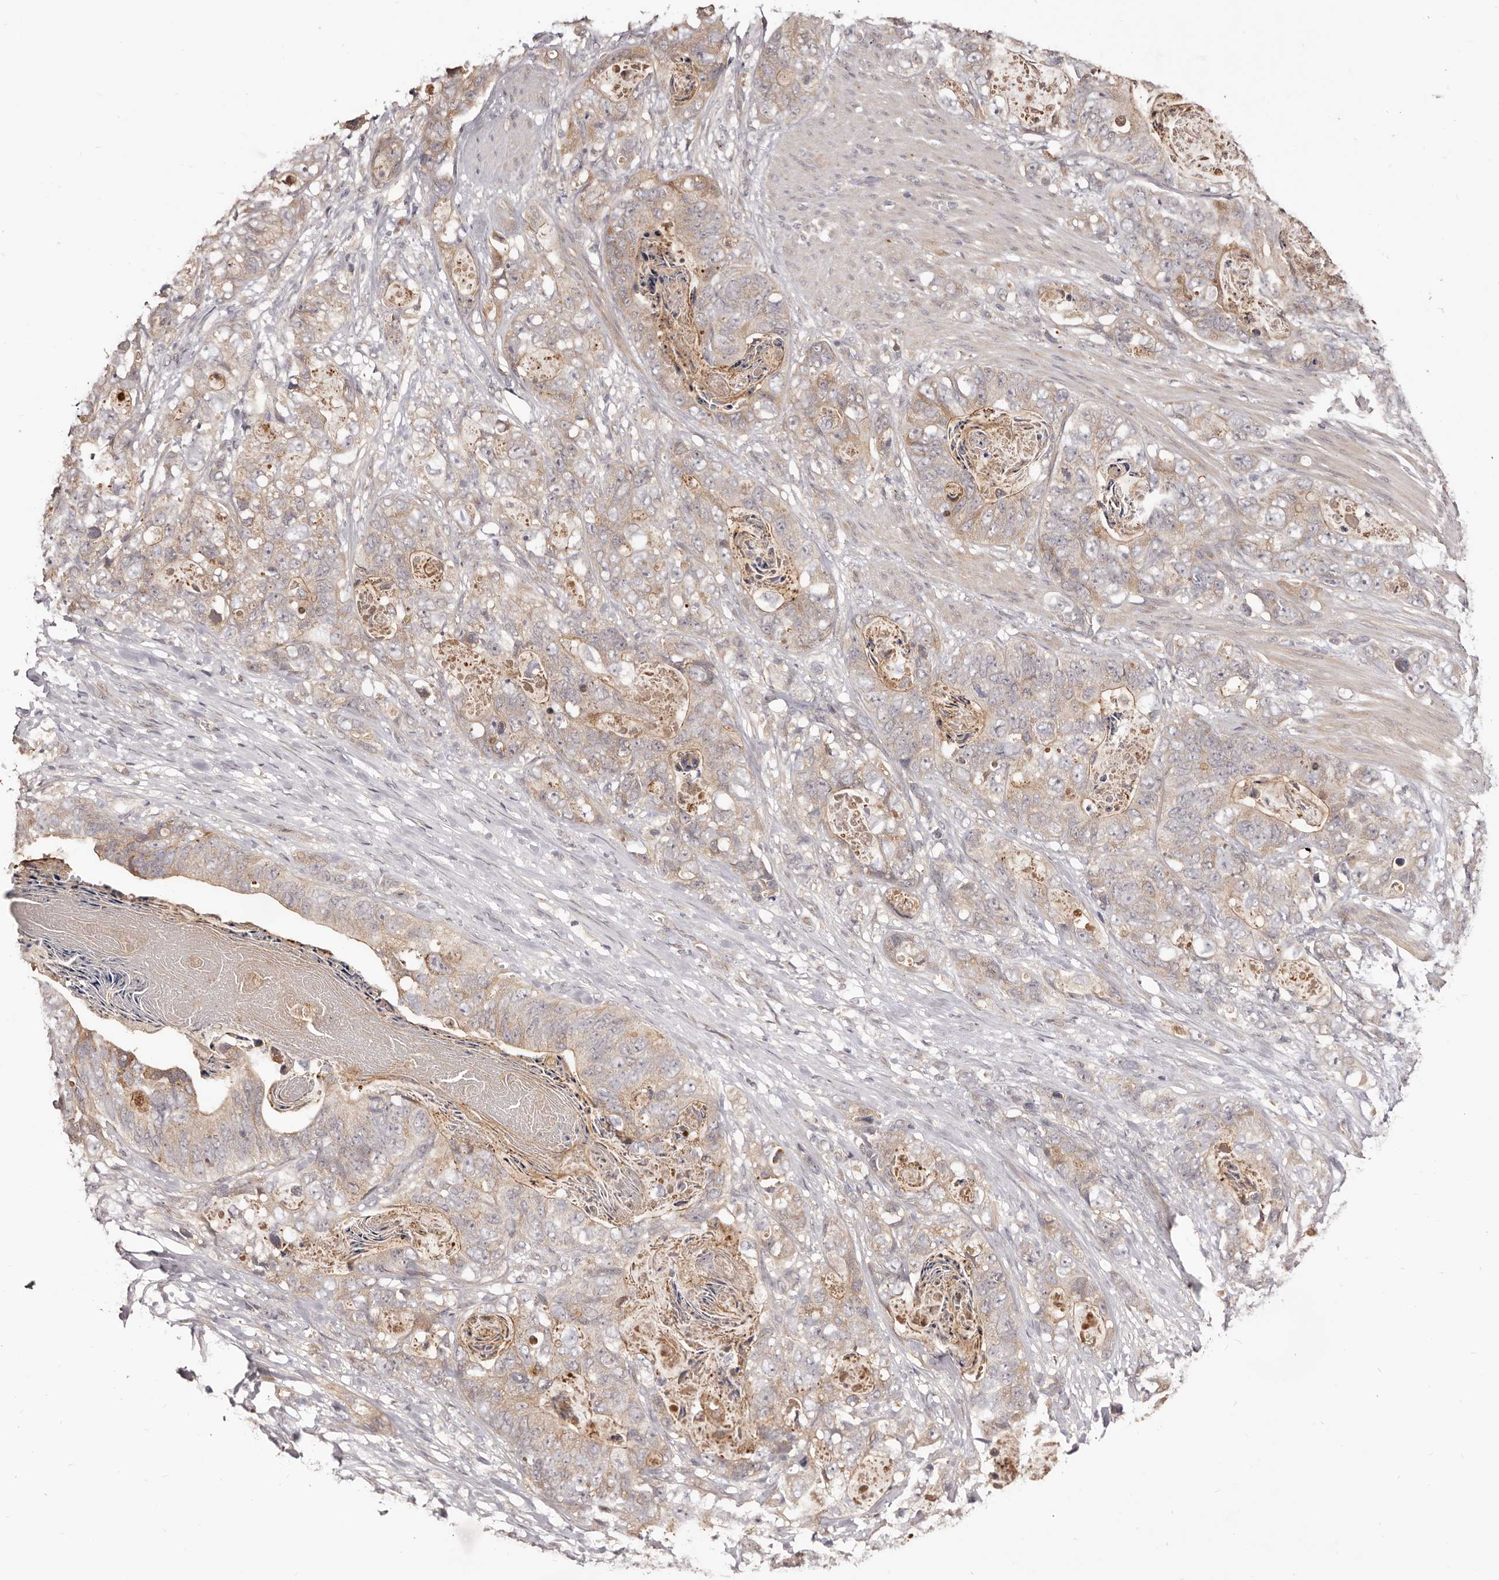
{"staining": {"intensity": "weak", "quantity": "25%-75%", "location": "cytoplasmic/membranous"}, "tissue": "stomach cancer", "cell_type": "Tumor cells", "image_type": "cancer", "snomed": [{"axis": "morphology", "description": "Normal tissue, NOS"}, {"axis": "morphology", "description": "Adenocarcinoma, NOS"}, {"axis": "topography", "description": "Stomach"}], "caption": "An IHC photomicrograph of neoplastic tissue is shown. Protein staining in brown highlights weak cytoplasmic/membranous positivity in stomach cancer within tumor cells.", "gene": "MDP1", "patient": {"sex": "female", "age": 89}}